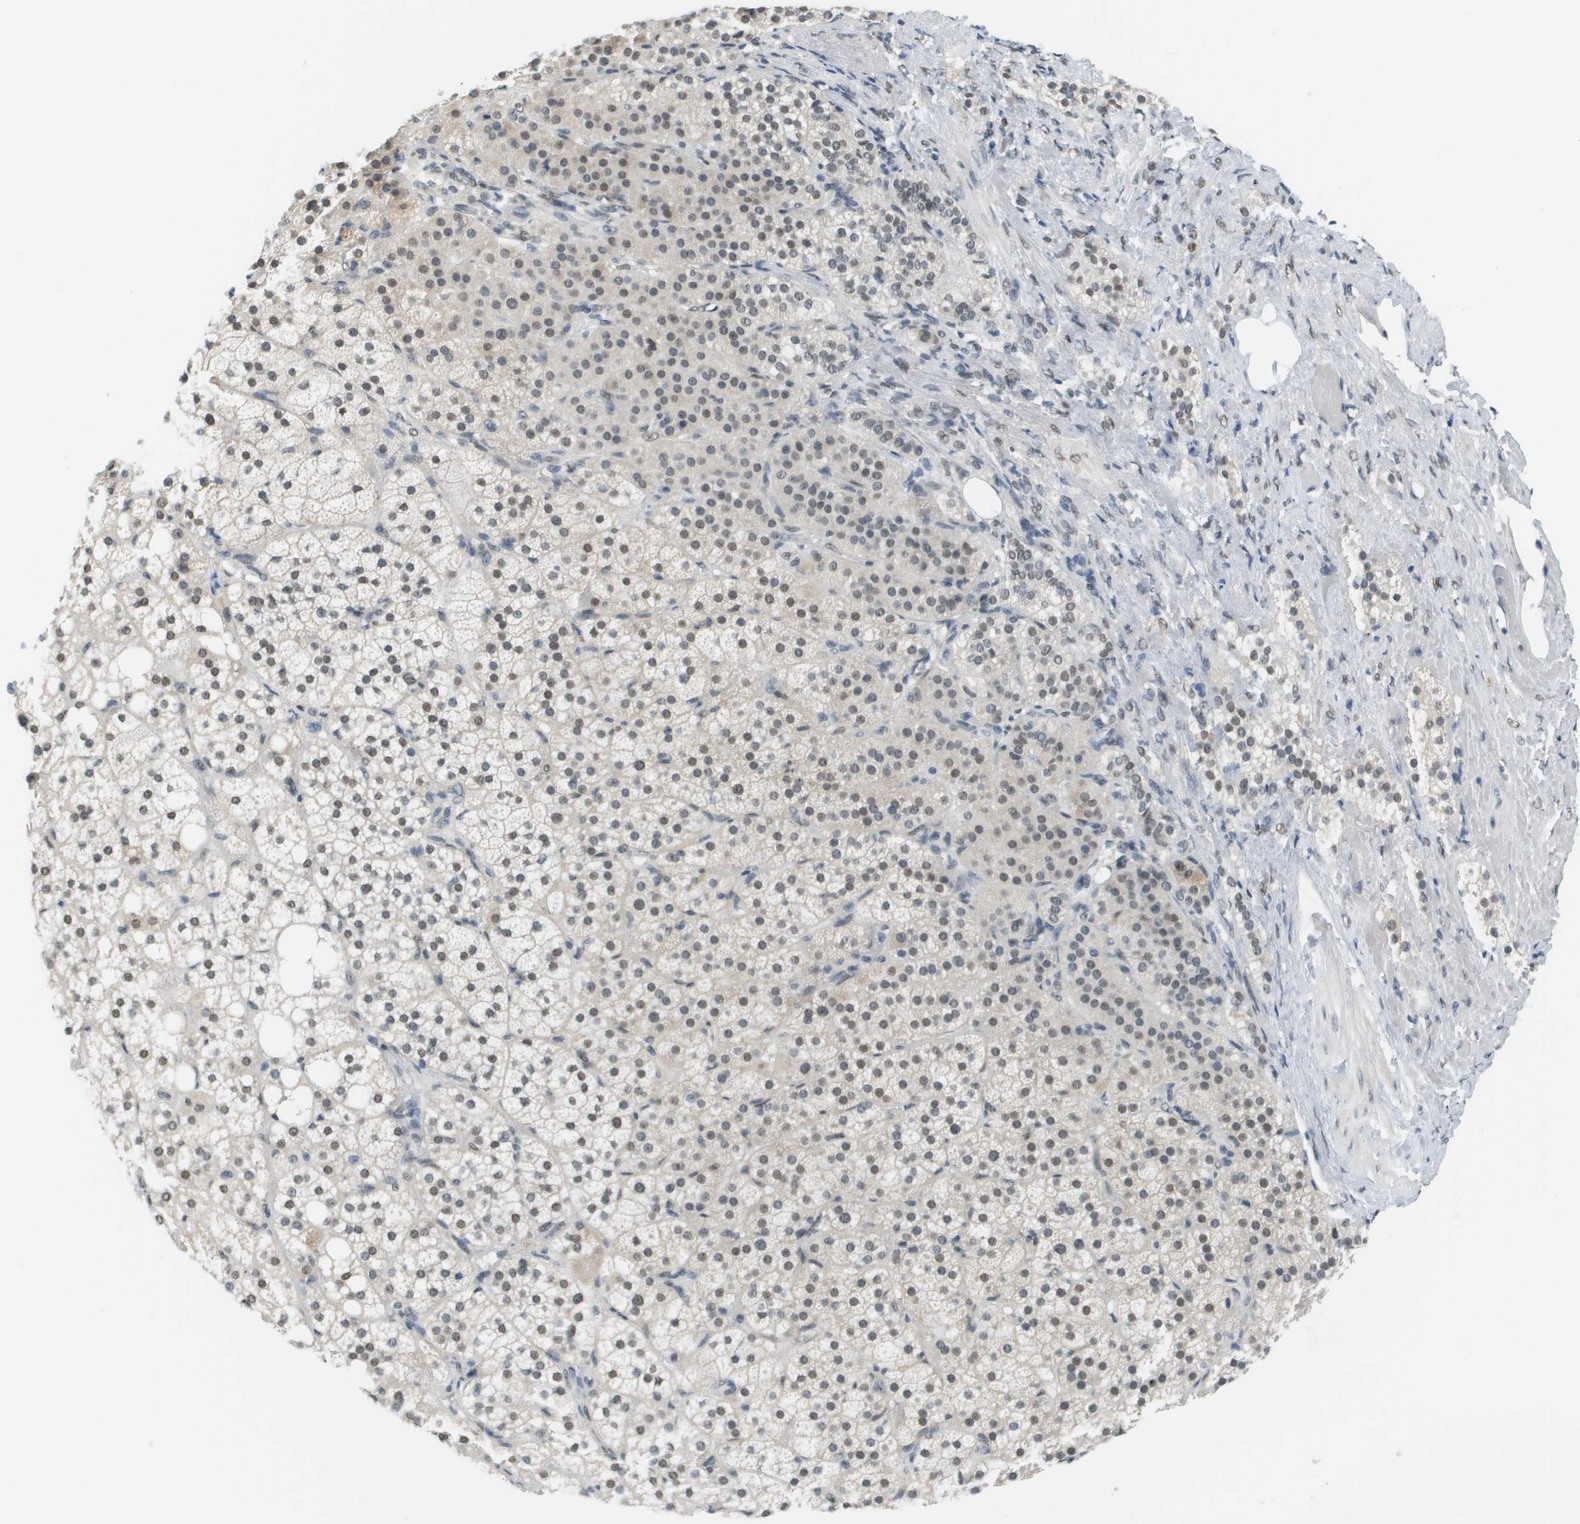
{"staining": {"intensity": "moderate", "quantity": ">75%", "location": "nuclear"}, "tissue": "adrenal gland", "cell_type": "Glandular cells", "image_type": "normal", "snomed": [{"axis": "morphology", "description": "Normal tissue, NOS"}, {"axis": "topography", "description": "Adrenal gland"}], "caption": "The histopathology image reveals immunohistochemical staining of benign adrenal gland. There is moderate nuclear staining is present in approximately >75% of glandular cells.", "gene": "CBX5", "patient": {"sex": "female", "age": 59}}